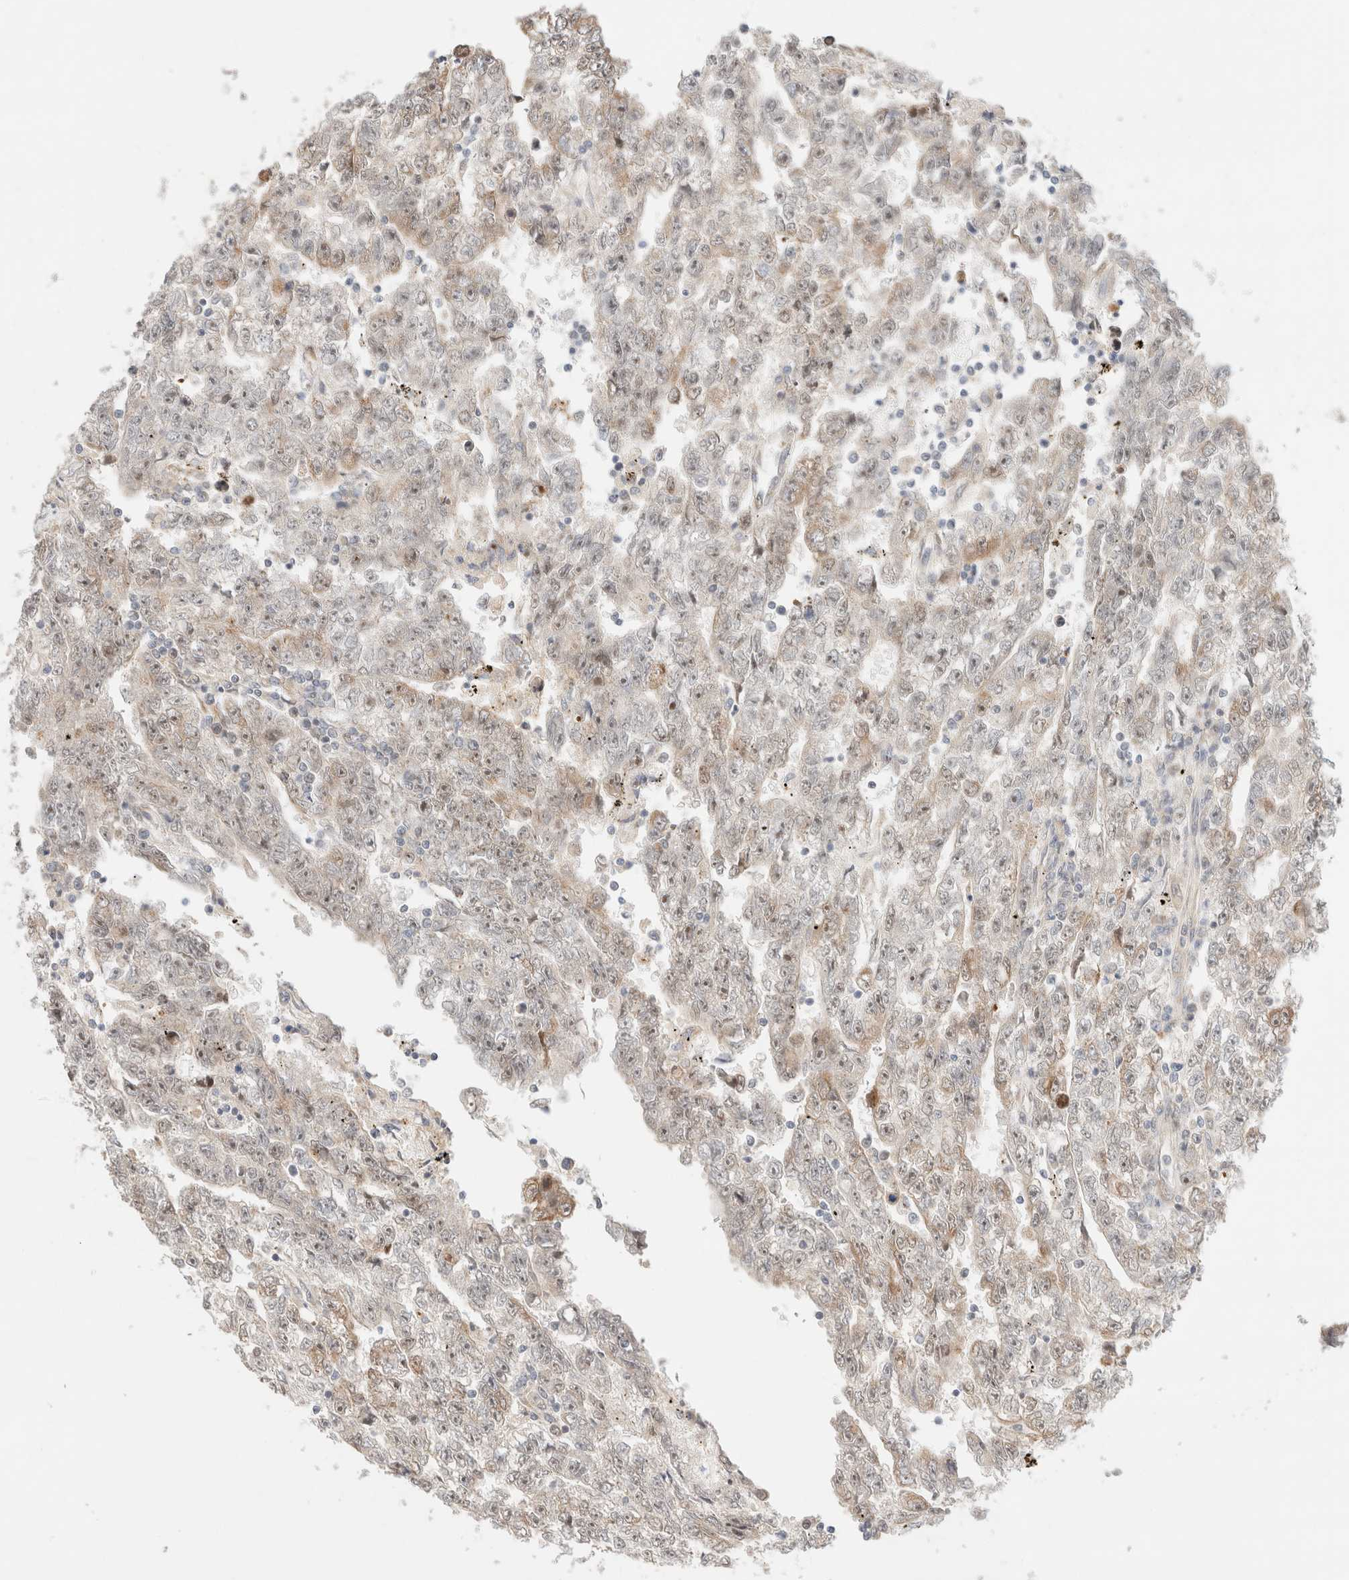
{"staining": {"intensity": "weak", "quantity": "25%-75%", "location": "nuclear"}, "tissue": "testis cancer", "cell_type": "Tumor cells", "image_type": "cancer", "snomed": [{"axis": "morphology", "description": "Carcinoma, Embryonal, NOS"}, {"axis": "topography", "description": "Testis"}], "caption": "A photomicrograph of testis embryonal carcinoma stained for a protein shows weak nuclear brown staining in tumor cells. (DAB (3,3'-diaminobenzidine) IHC with brightfield microscopy, high magnification).", "gene": "RRP15", "patient": {"sex": "male", "age": 25}}